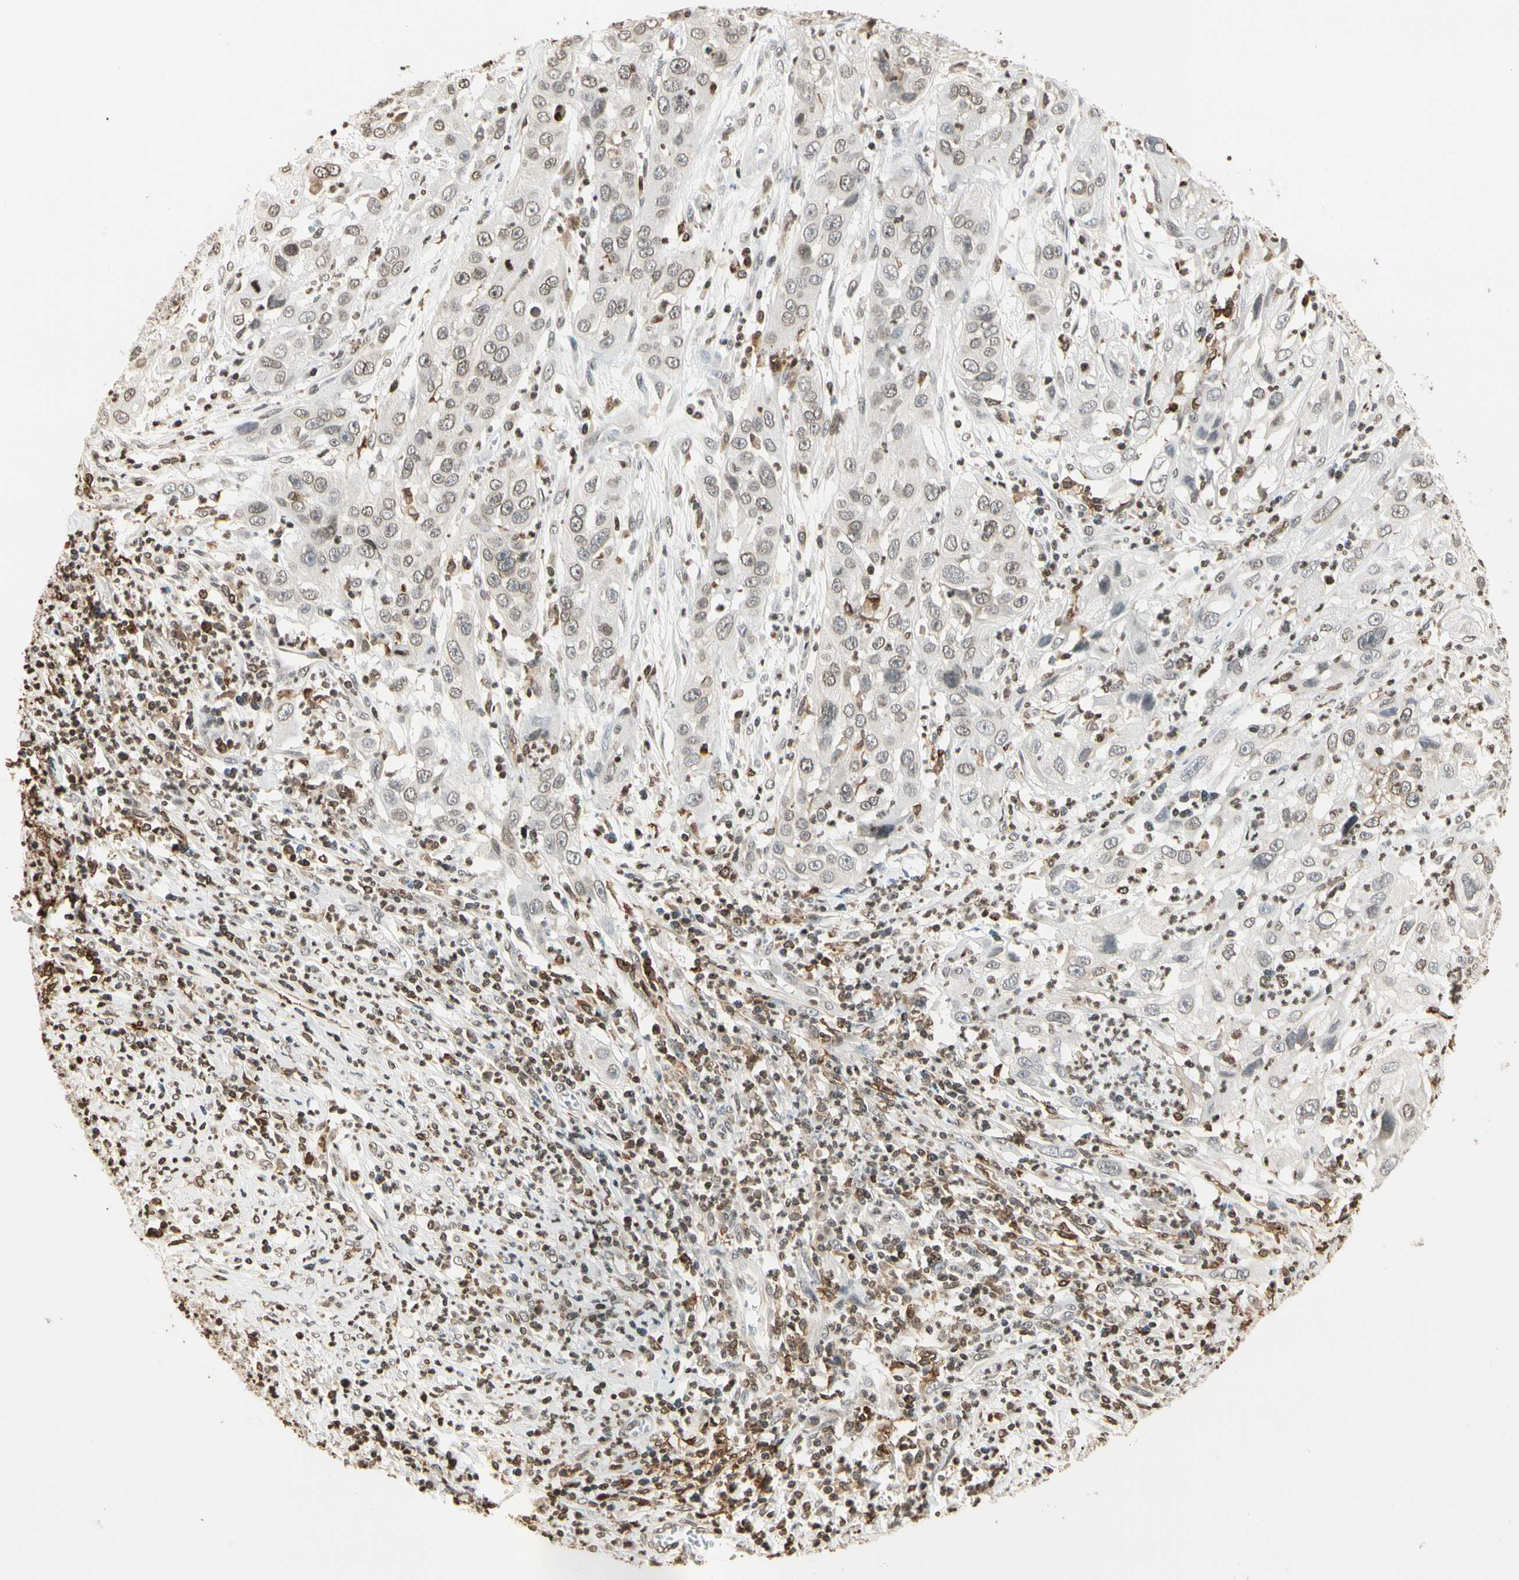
{"staining": {"intensity": "weak", "quantity": "25%-75%", "location": "cytoplasmic/membranous,nuclear"}, "tissue": "cervical cancer", "cell_type": "Tumor cells", "image_type": "cancer", "snomed": [{"axis": "morphology", "description": "Squamous cell carcinoma, NOS"}, {"axis": "topography", "description": "Cervix"}], "caption": "Brown immunohistochemical staining in human cervical cancer (squamous cell carcinoma) exhibits weak cytoplasmic/membranous and nuclear positivity in about 25%-75% of tumor cells.", "gene": "FER", "patient": {"sex": "female", "age": 32}}